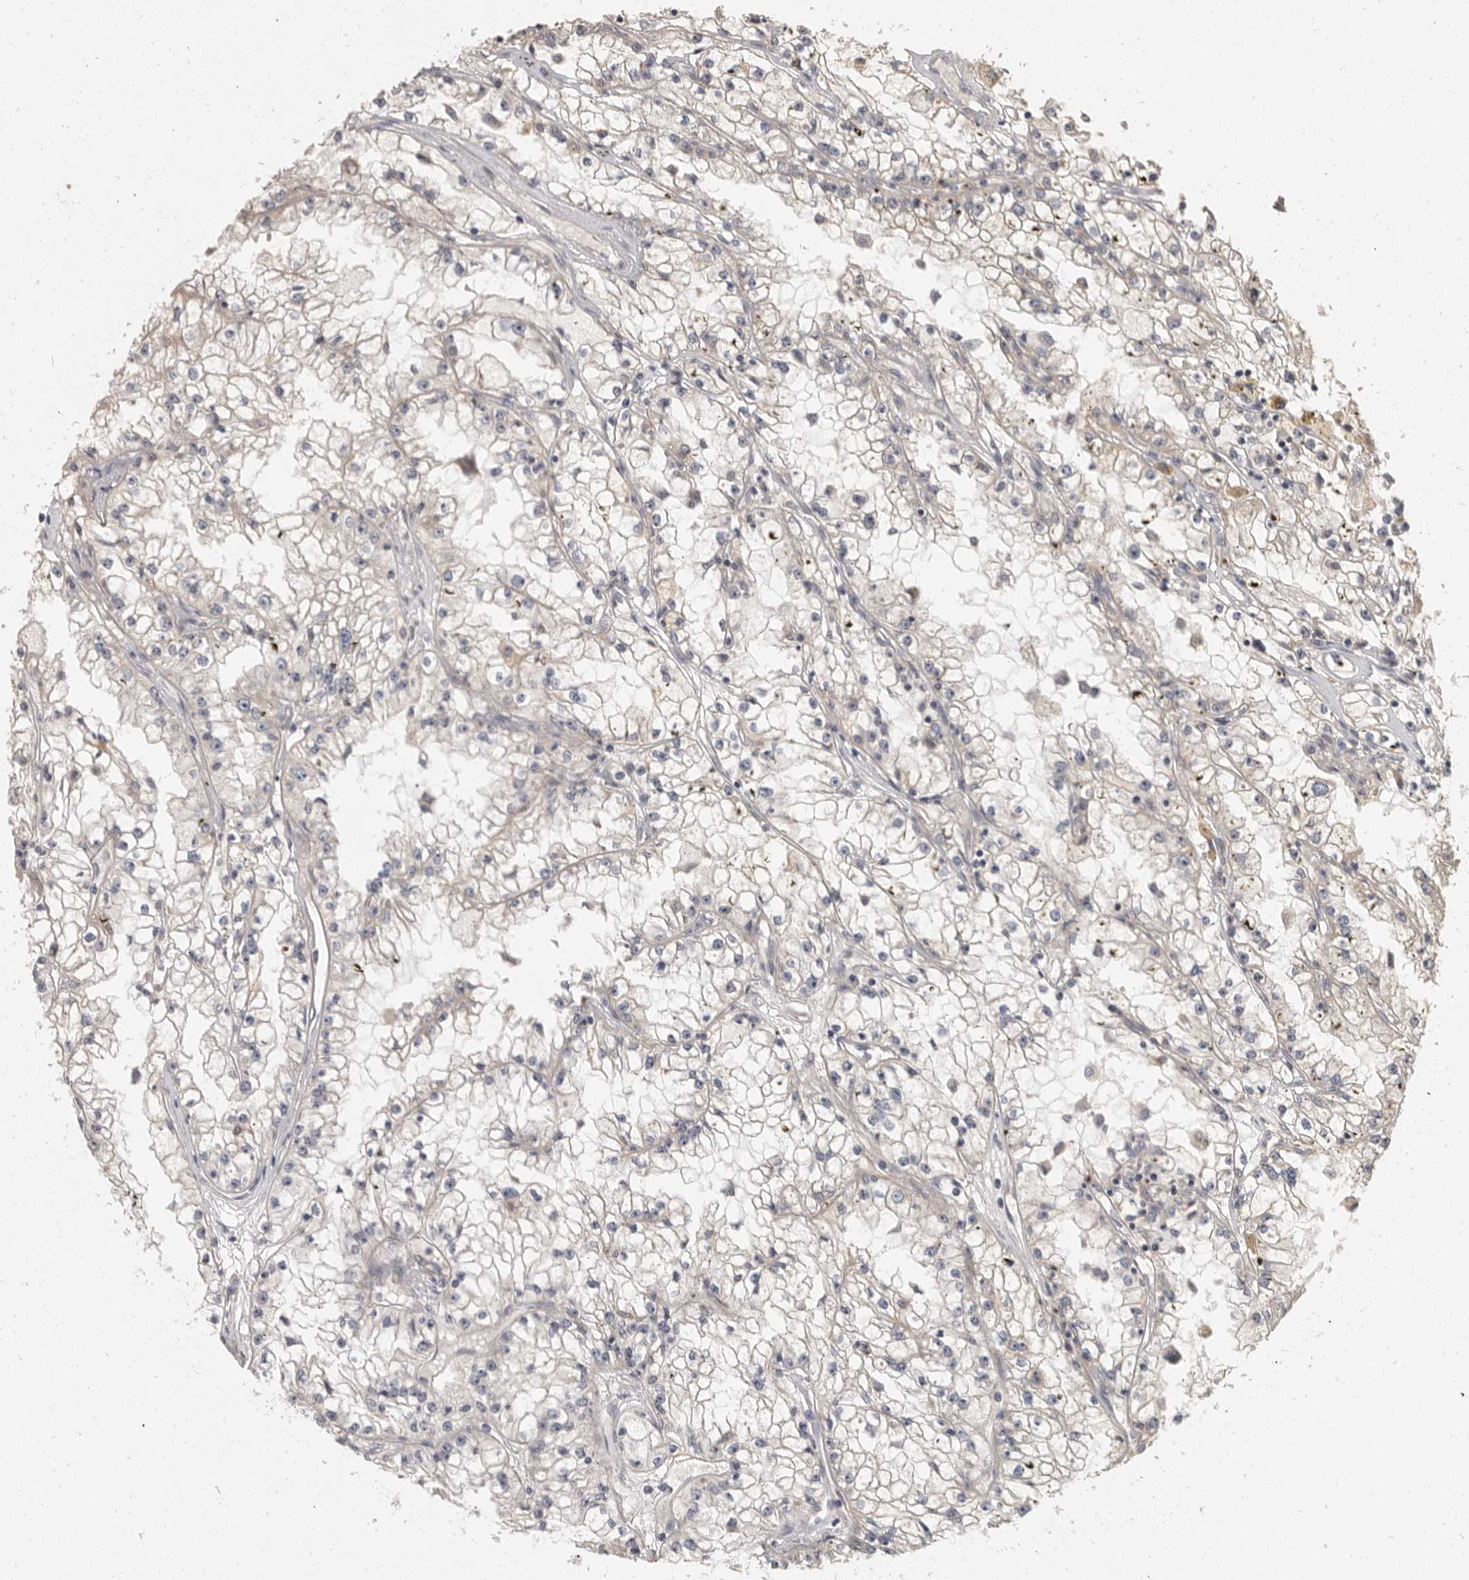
{"staining": {"intensity": "negative", "quantity": "none", "location": "none"}, "tissue": "renal cancer", "cell_type": "Tumor cells", "image_type": "cancer", "snomed": [{"axis": "morphology", "description": "Adenocarcinoma, NOS"}, {"axis": "topography", "description": "Kidney"}], "caption": "An immunohistochemistry (IHC) photomicrograph of renal cancer is shown. There is no staining in tumor cells of renal cancer.", "gene": "BAIAP2", "patient": {"sex": "male", "age": 56}}